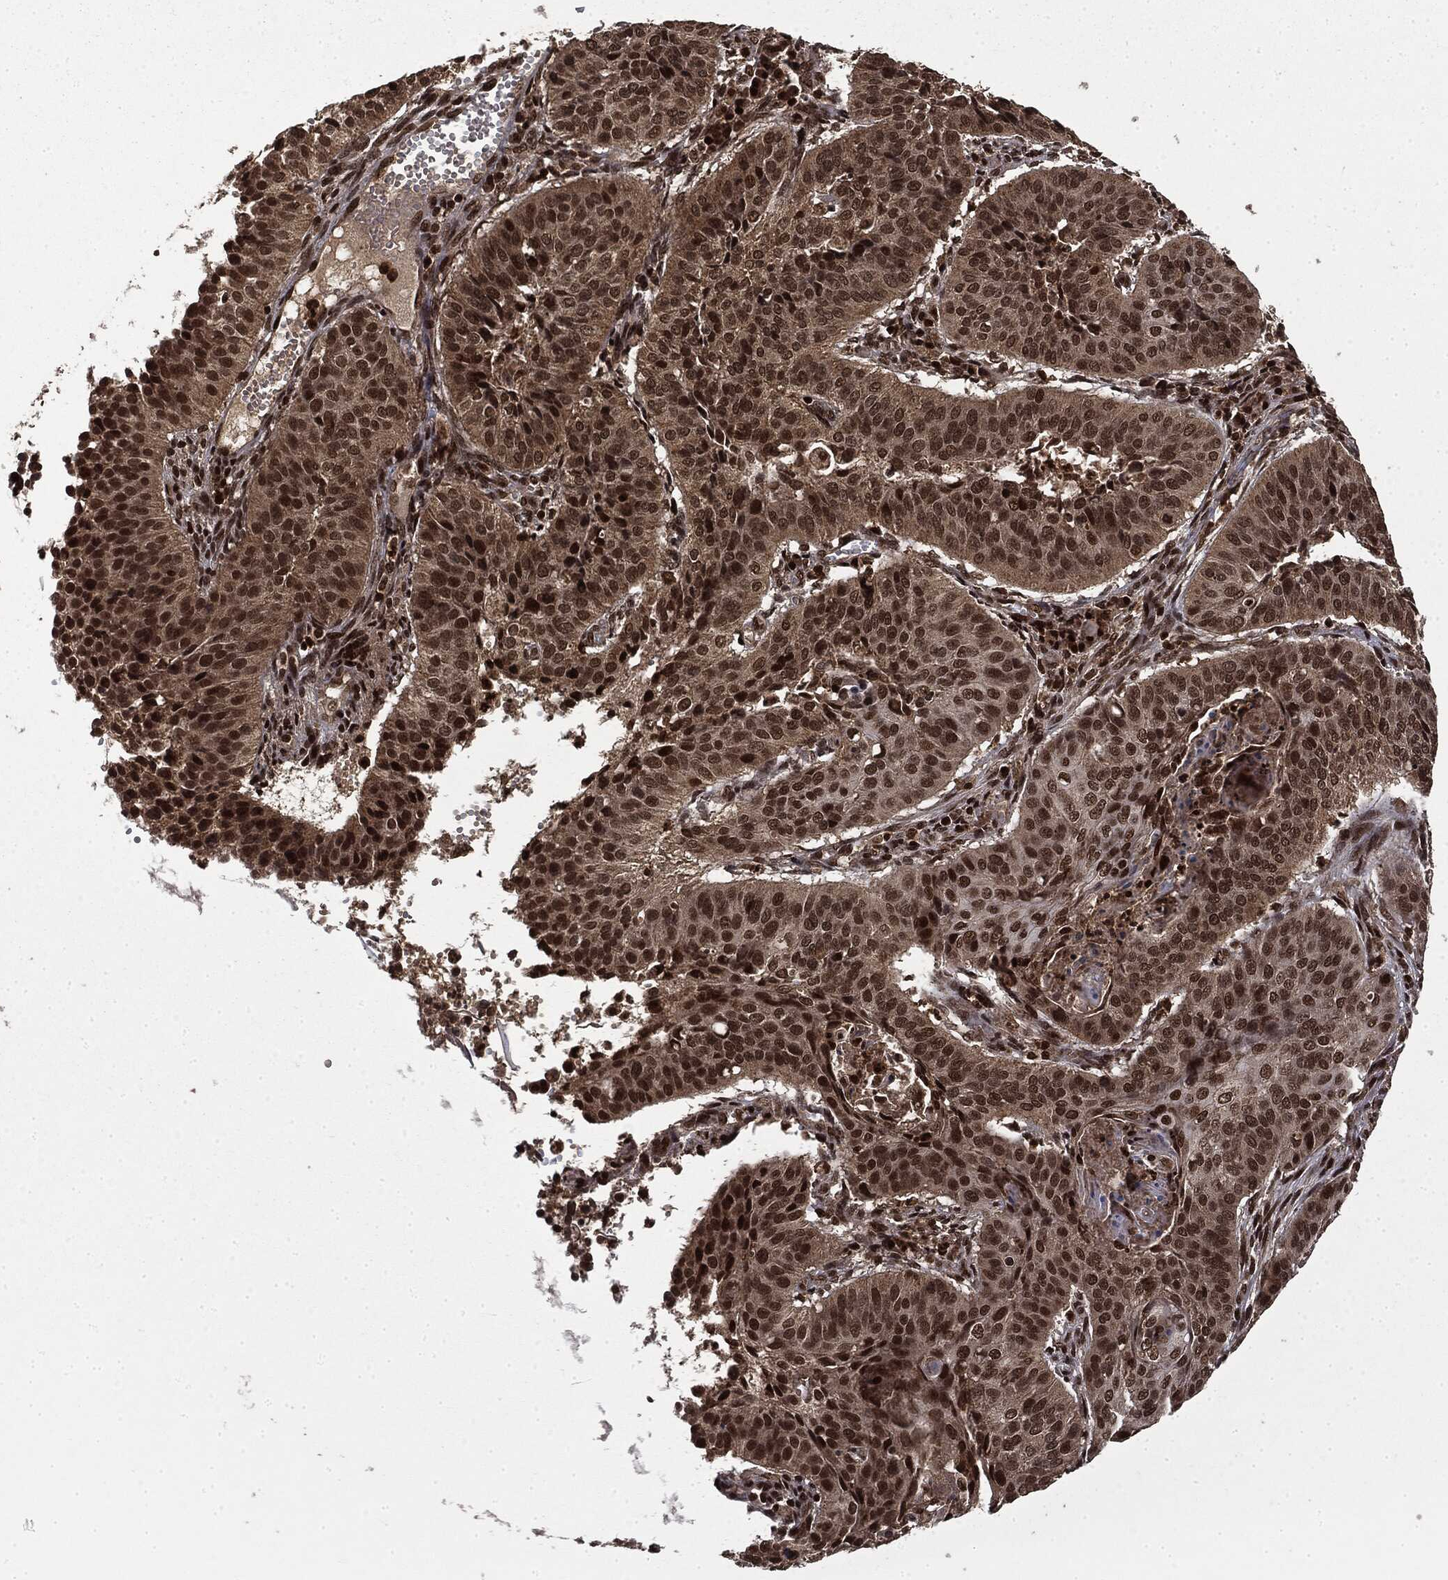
{"staining": {"intensity": "strong", "quantity": ">75%", "location": "nuclear"}, "tissue": "cervical cancer", "cell_type": "Tumor cells", "image_type": "cancer", "snomed": [{"axis": "morphology", "description": "Normal tissue, NOS"}, {"axis": "morphology", "description": "Squamous cell carcinoma, NOS"}, {"axis": "topography", "description": "Cervix"}], "caption": "Immunohistochemical staining of cervical cancer (squamous cell carcinoma) exhibits high levels of strong nuclear protein staining in about >75% of tumor cells.", "gene": "CTDP1", "patient": {"sex": "female", "age": 39}}